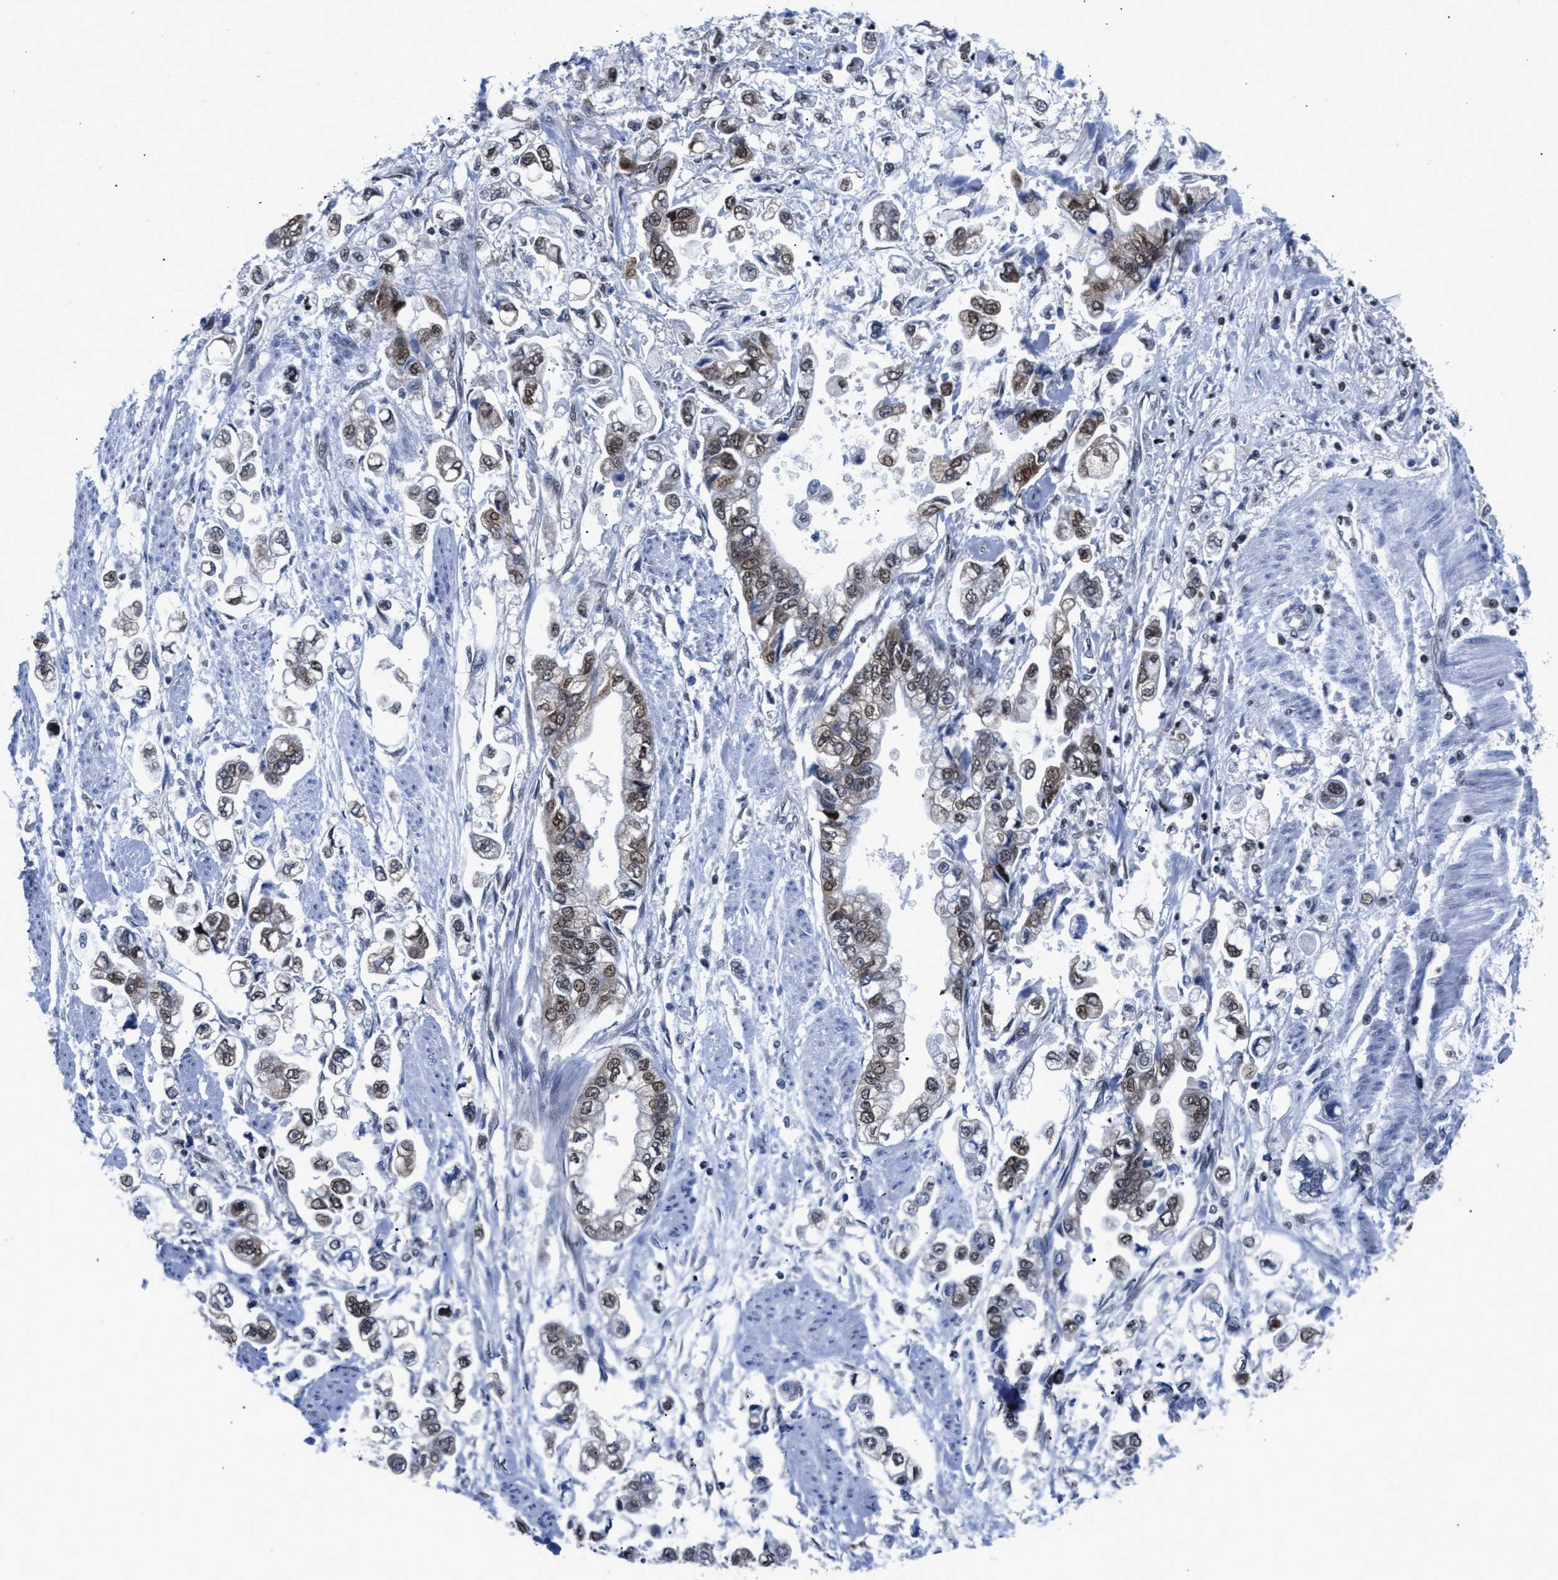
{"staining": {"intensity": "moderate", "quantity": ">75%", "location": "nuclear"}, "tissue": "stomach cancer", "cell_type": "Tumor cells", "image_type": "cancer", "snomed": [{"axis": "morphology", "description": "Normal tissue, NOS"}, {"axis": "morphology", "description": "Adenocarcinoma, NOS"}, {"axis": "topography", "description": "Stomach"}], "caption": "Brown immunohistochemical staining in stomach cancer displays moderate nuclear staining in about >75% of tumor cells.", "gene": "WDR81", "patient": {"sex": "male", "age": 62}}